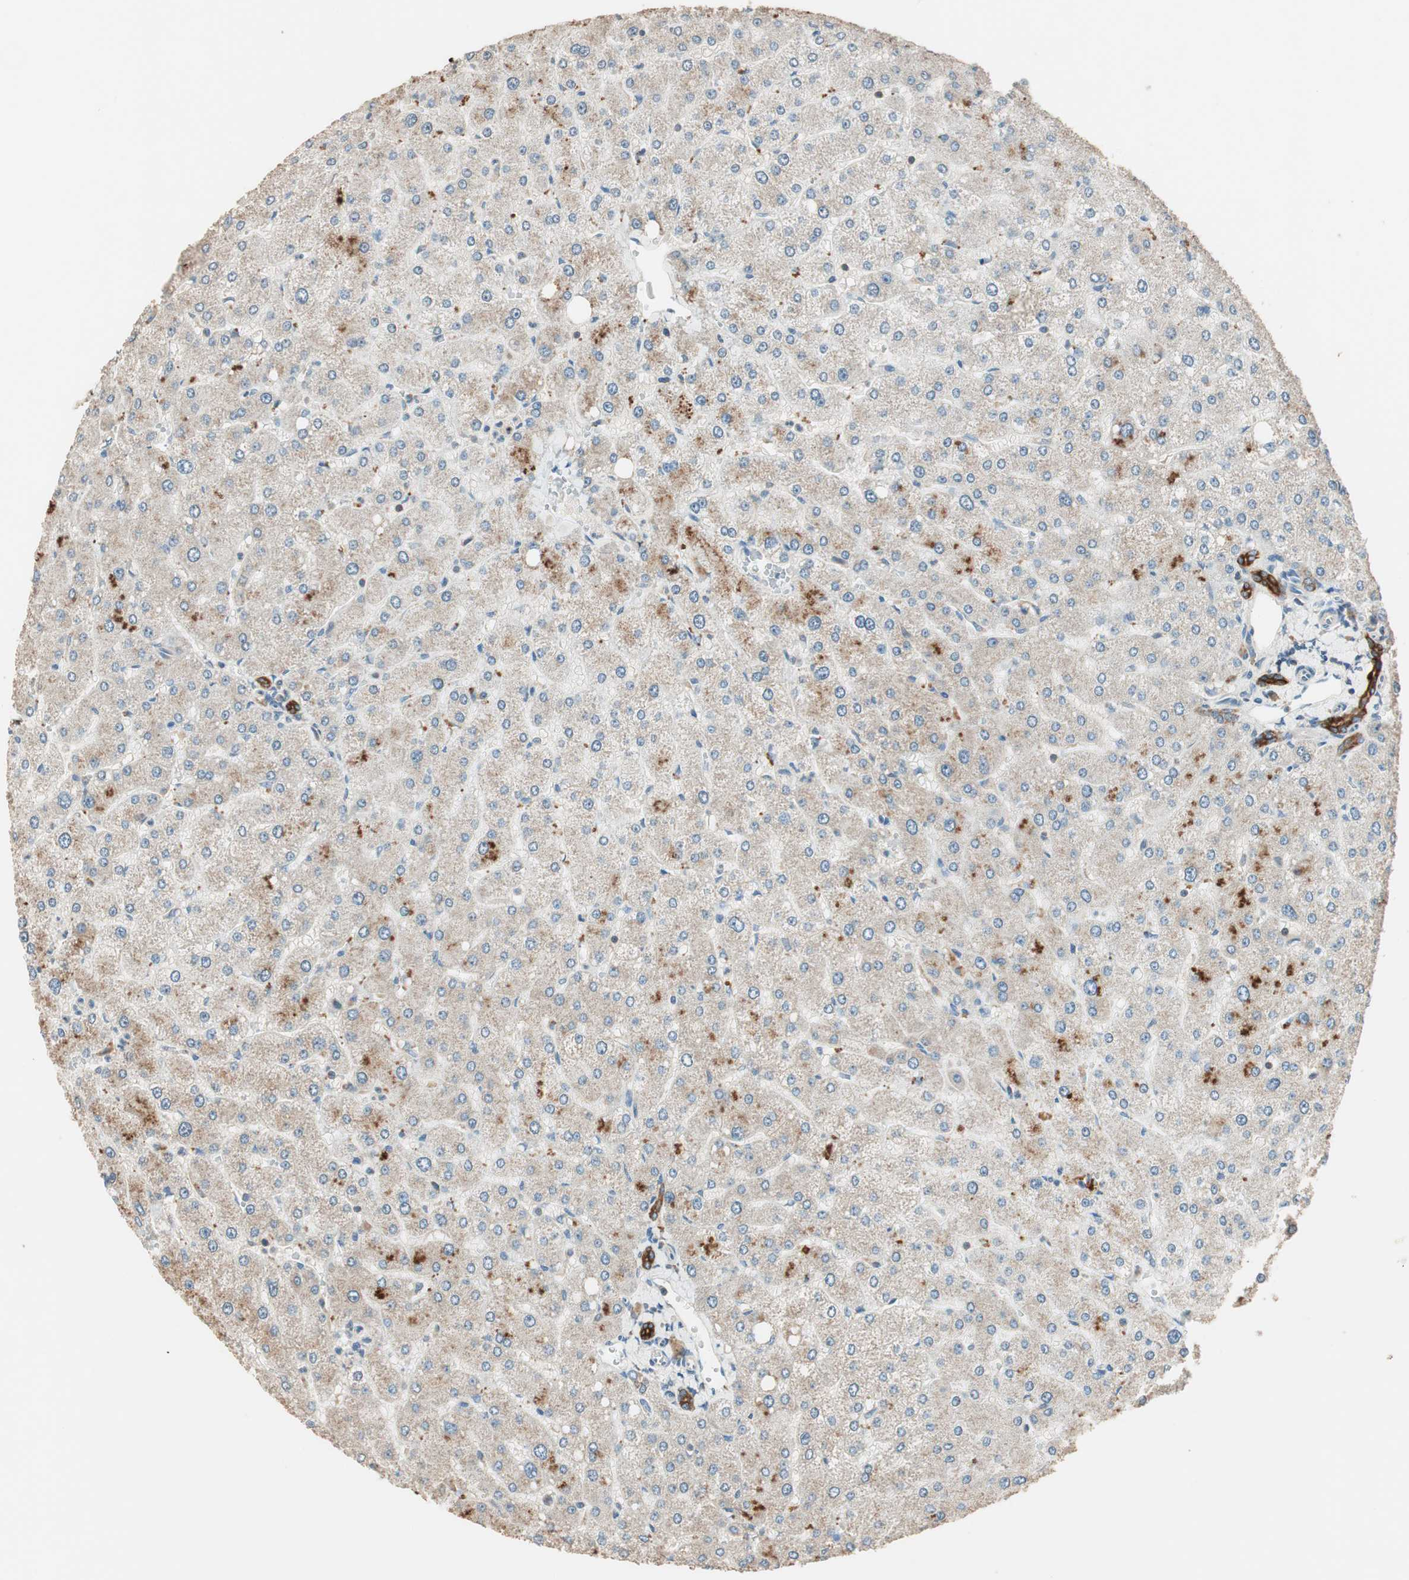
{"staining": {"intensity": "strong", "quantity": ">75%", "location": "cytoplasmic/membranous"}, "tissue": "liver", "cell_type": "Cholangiocytes", "image_type": "normal", "snomed": [{"axis": "morphology", "description": "Normal tissue, NOS"}, {"axis": "topography", "description": "Liver"}], "caption": "Immunohistochemistry staining of normal liver, which displays high levels of strong cytoplasmic/membranous staining in about >75% of cholangiocytes indicating strong cytoplasmic/membranous protein staining. The staining was performed using DAB (brown) for protein detection and nuclei were counterstained in hematoxylin (blue).", "gene": "TRIM21", "patient": {"sex": "male", "age": 55}}